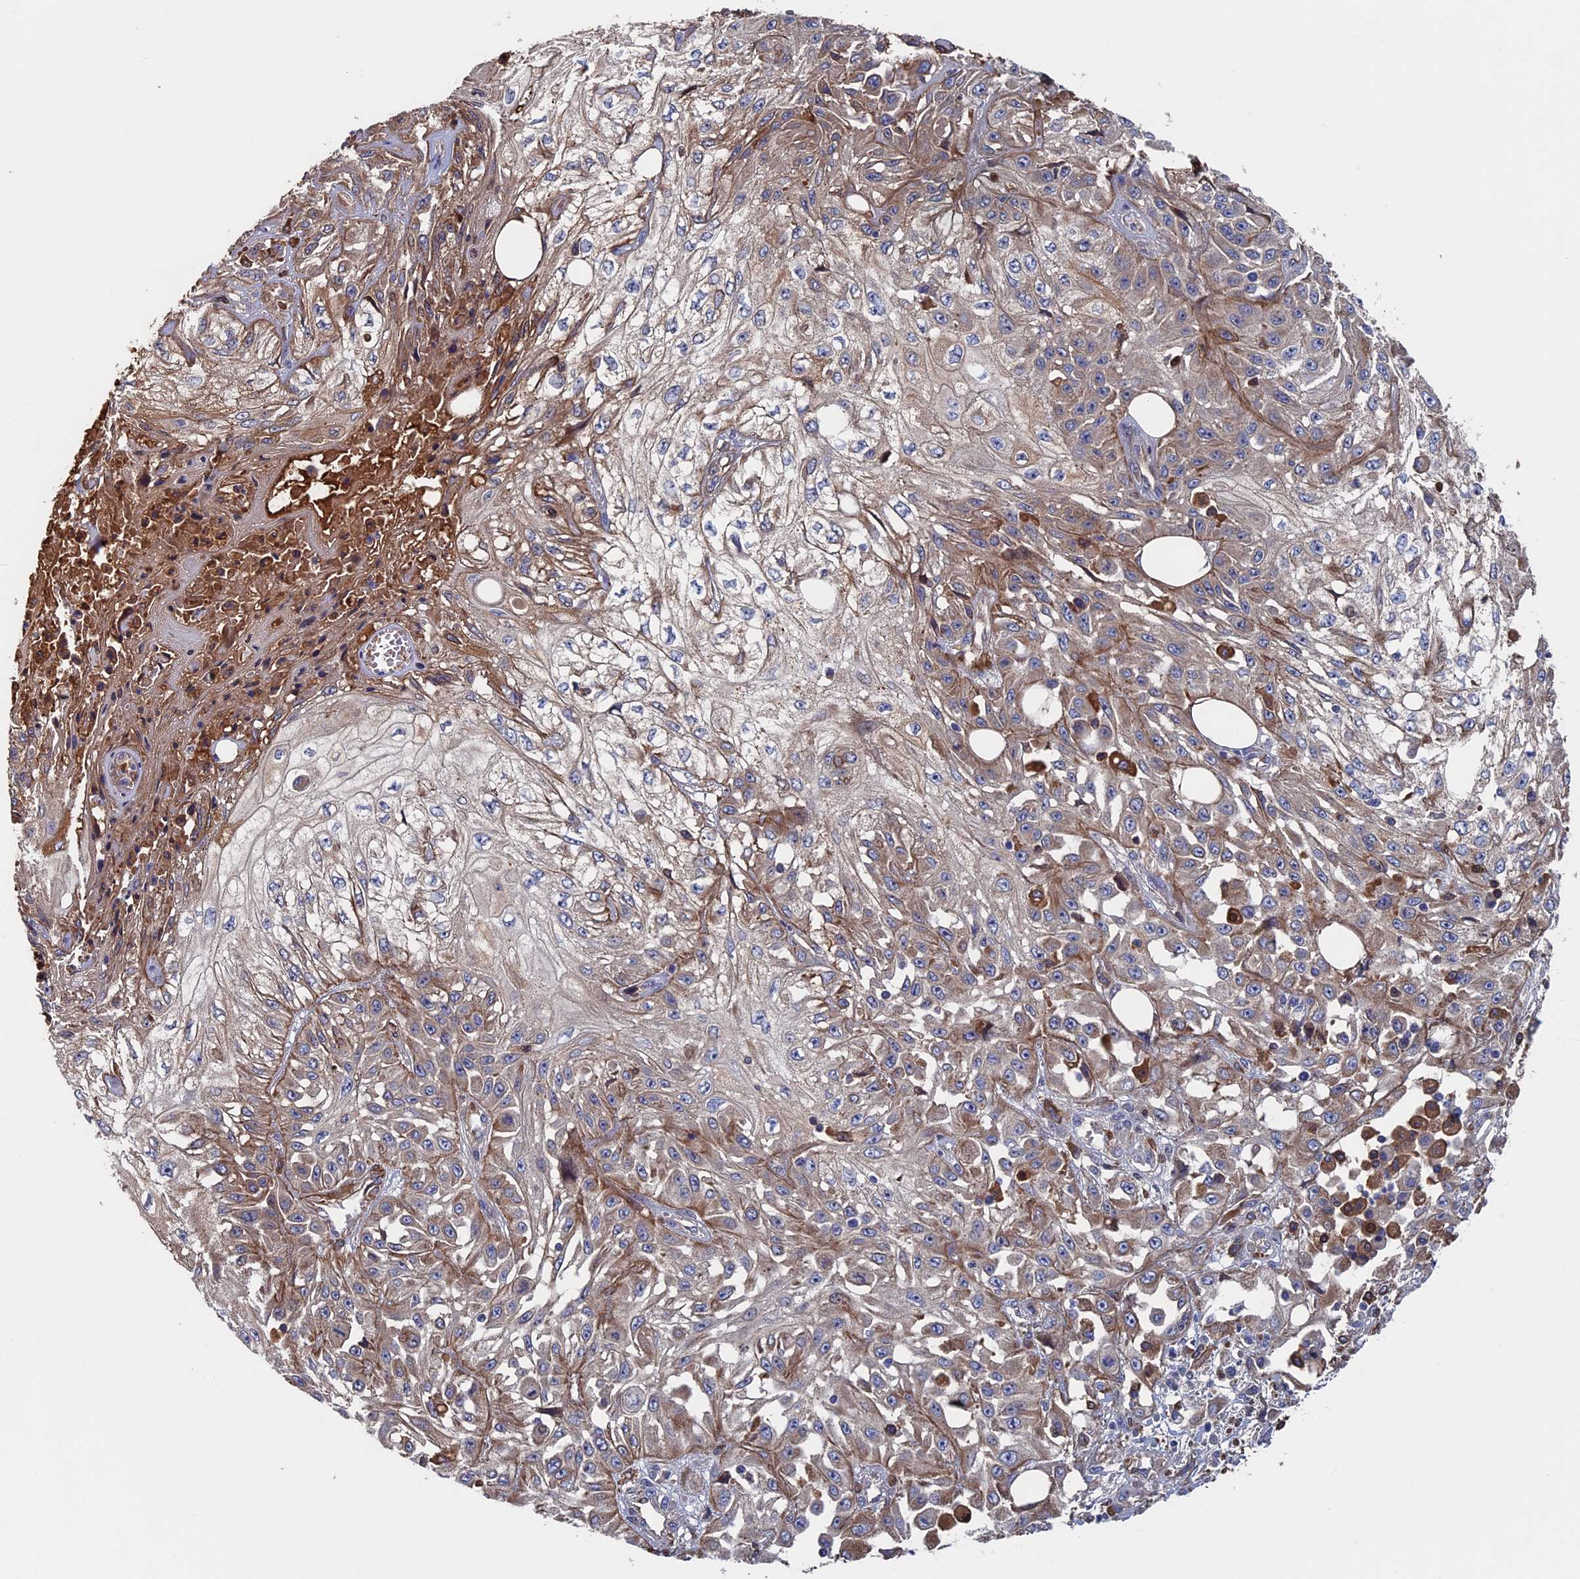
{"staining": {"intensity": "weak", "quantity": "25%-75%", "location": "cytoplasmic/membranous"}, "tissue": "skin cancer", "cell_type": "Tumor cells", "image_type": "cancer", "snomed": [{"axis": "morphology", "description": "Squamous cell carcinoma, NOS"}, {"axis": "morphology", "description": "Squamous cell carcinoma, metastatic, NOS"}, {"axis": "topography", "description": "Skin"}, {"axis": "topography", "description": "Lymph node"}], "caption": "Immunohistochemistry (IHC) (DAB) staining of human skin cancer shows weak cytoplasmic/membranous protein positivity in approximately 25%-75% of tumor cells.", "gene": "RPUSD1", "patient": {"sex": "male", "age": 75}}